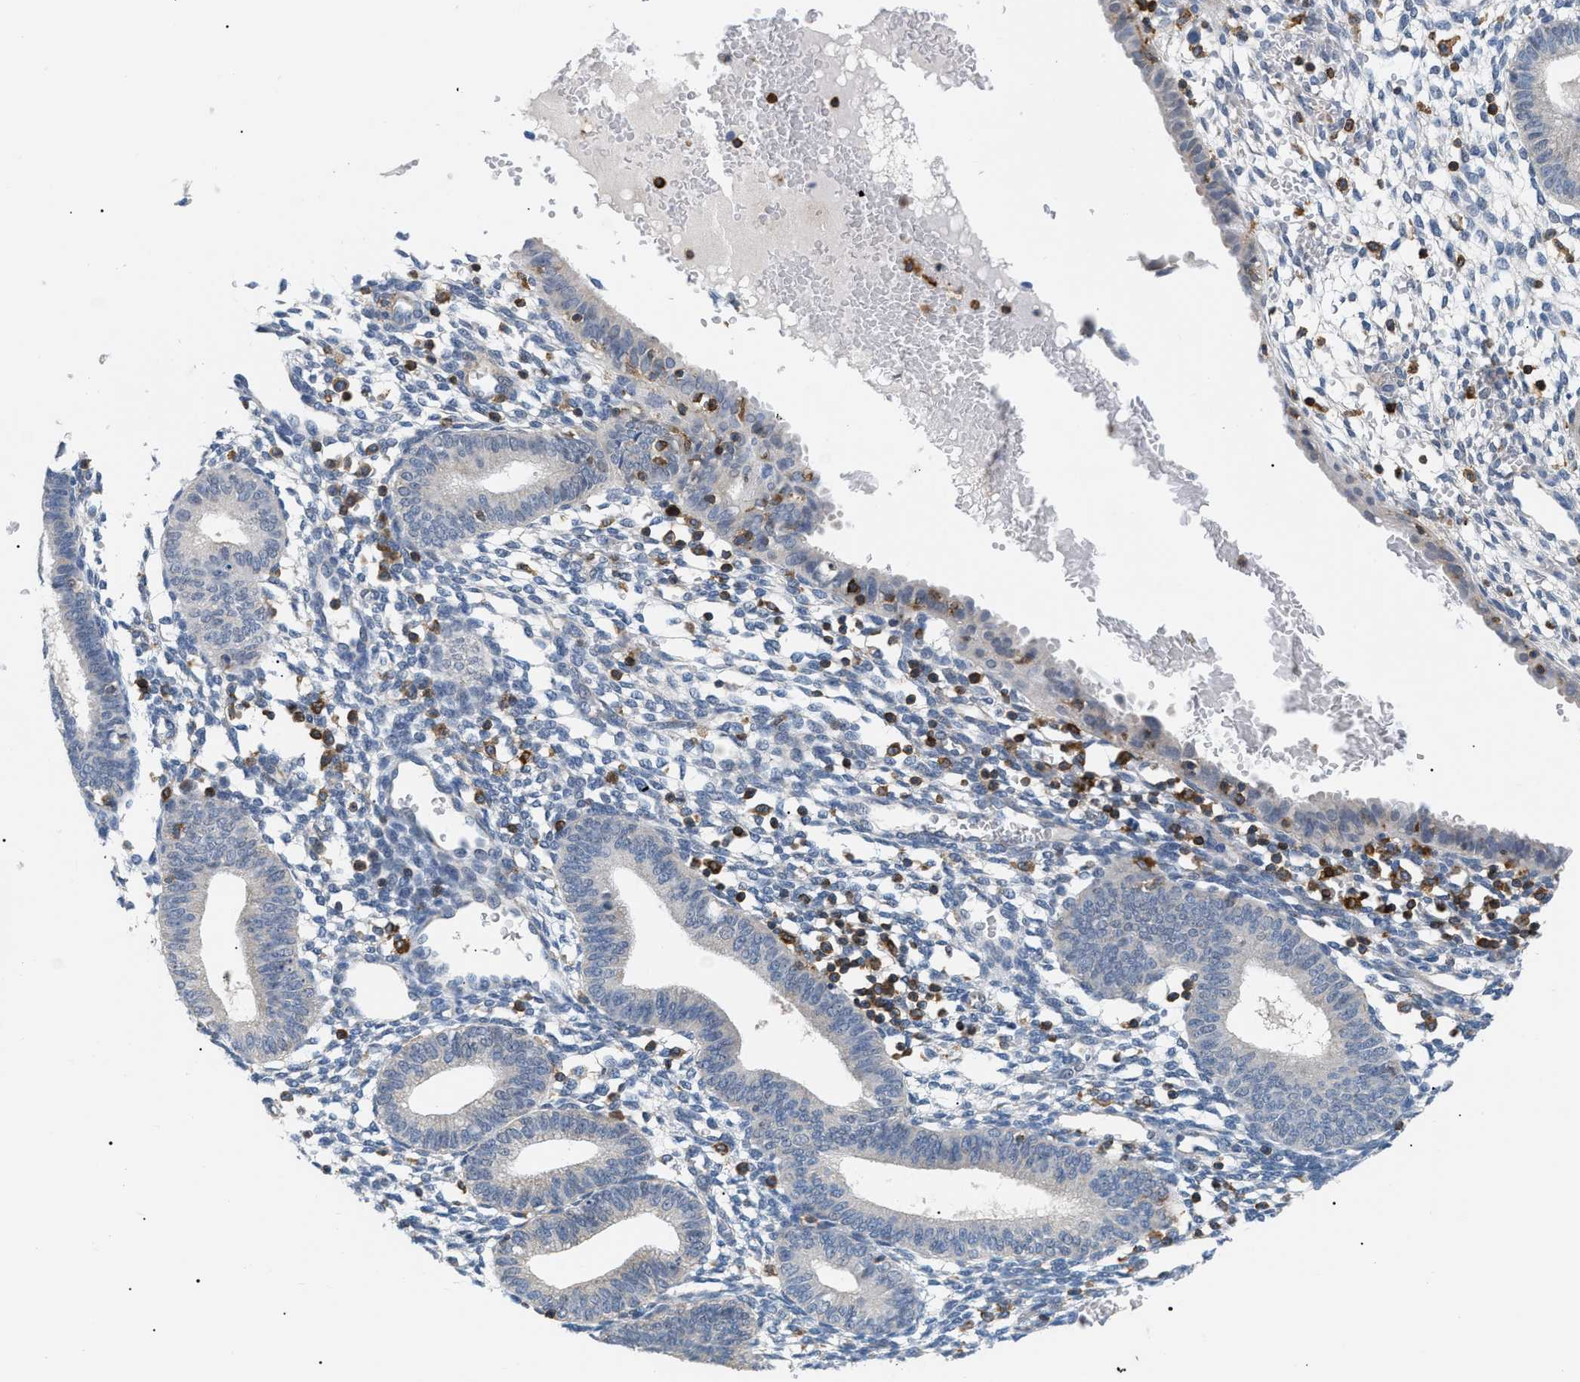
{"staining": {"intensity": "moderate", "quantity": "<25%", "location": "cytoplasmic/membranous"}, "tissue": "endometrium", "cell_type": "Cells in endometrial stroma", "image_type": "normal", "snomed": [{"axis": "morphology", "description": "Normal tissue, NOS"}, {"axis": "topography", "description": "Endometrium"}], "caption": "Cells in endometrial stroma show moderate cytoplasmic/membranous expression in about <25% of cells in unremarkable endometrium.", "gene": "INPP5D", "patient": {"sex": "female", "age": 61}}